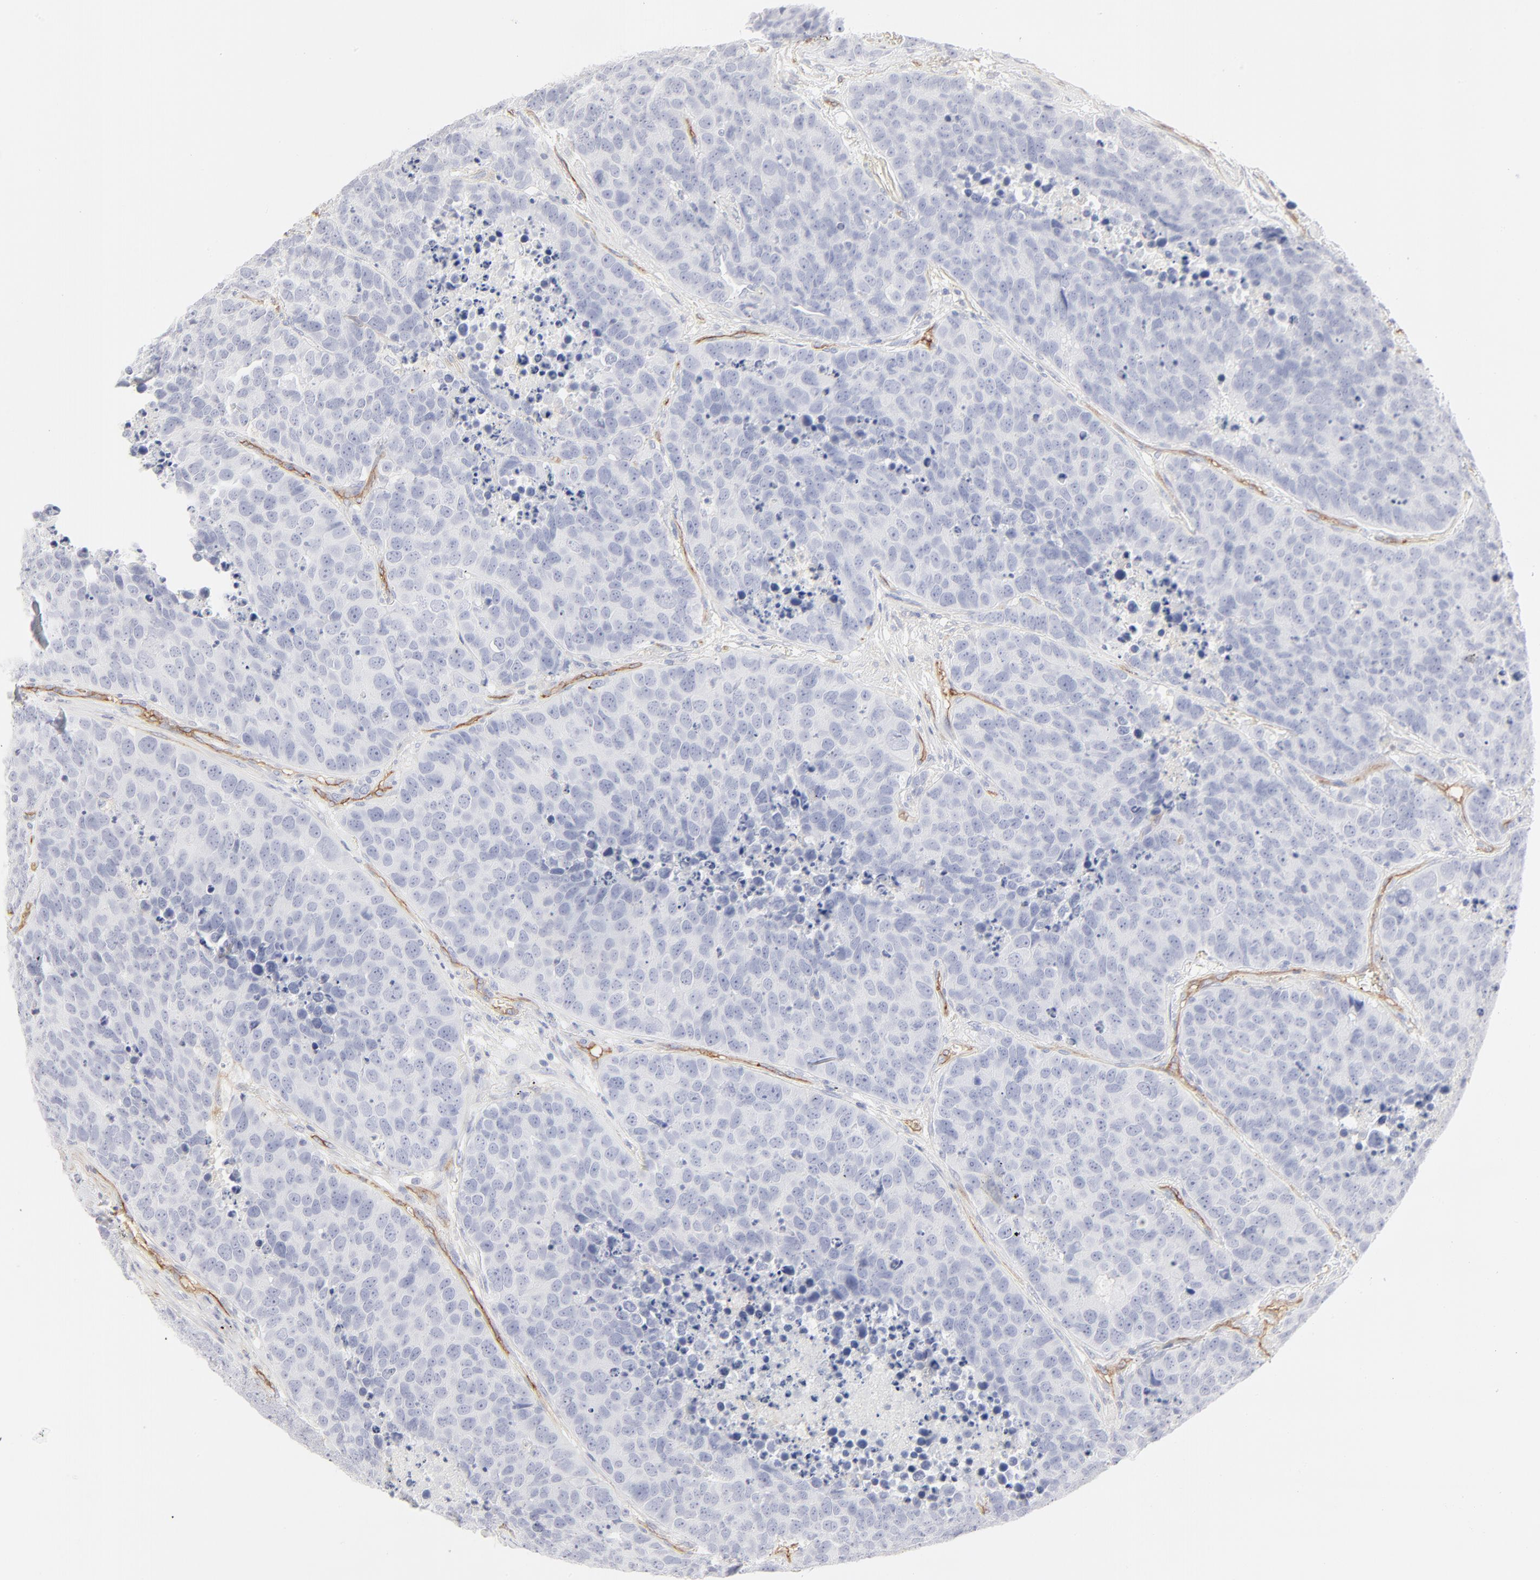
{"staining": {"intensity": "negative", "quantity": "none", "location": "none"}, "tissue": "carcinoid", "cell_type": "Tumor cells", "image_type": "cancer", "snomed": [{"axis": "morphology", "description": "Carcinoid, malignant, NOS"}, {"axis": "topography", "description": "Lung"}], "caption": "High power microscopy photomicrograph of an IHC image of carcinoid, revealing no significant staining in tumor cells.", "gene": "ITGA5", "patient": {"sex": "male", "age": 60}}